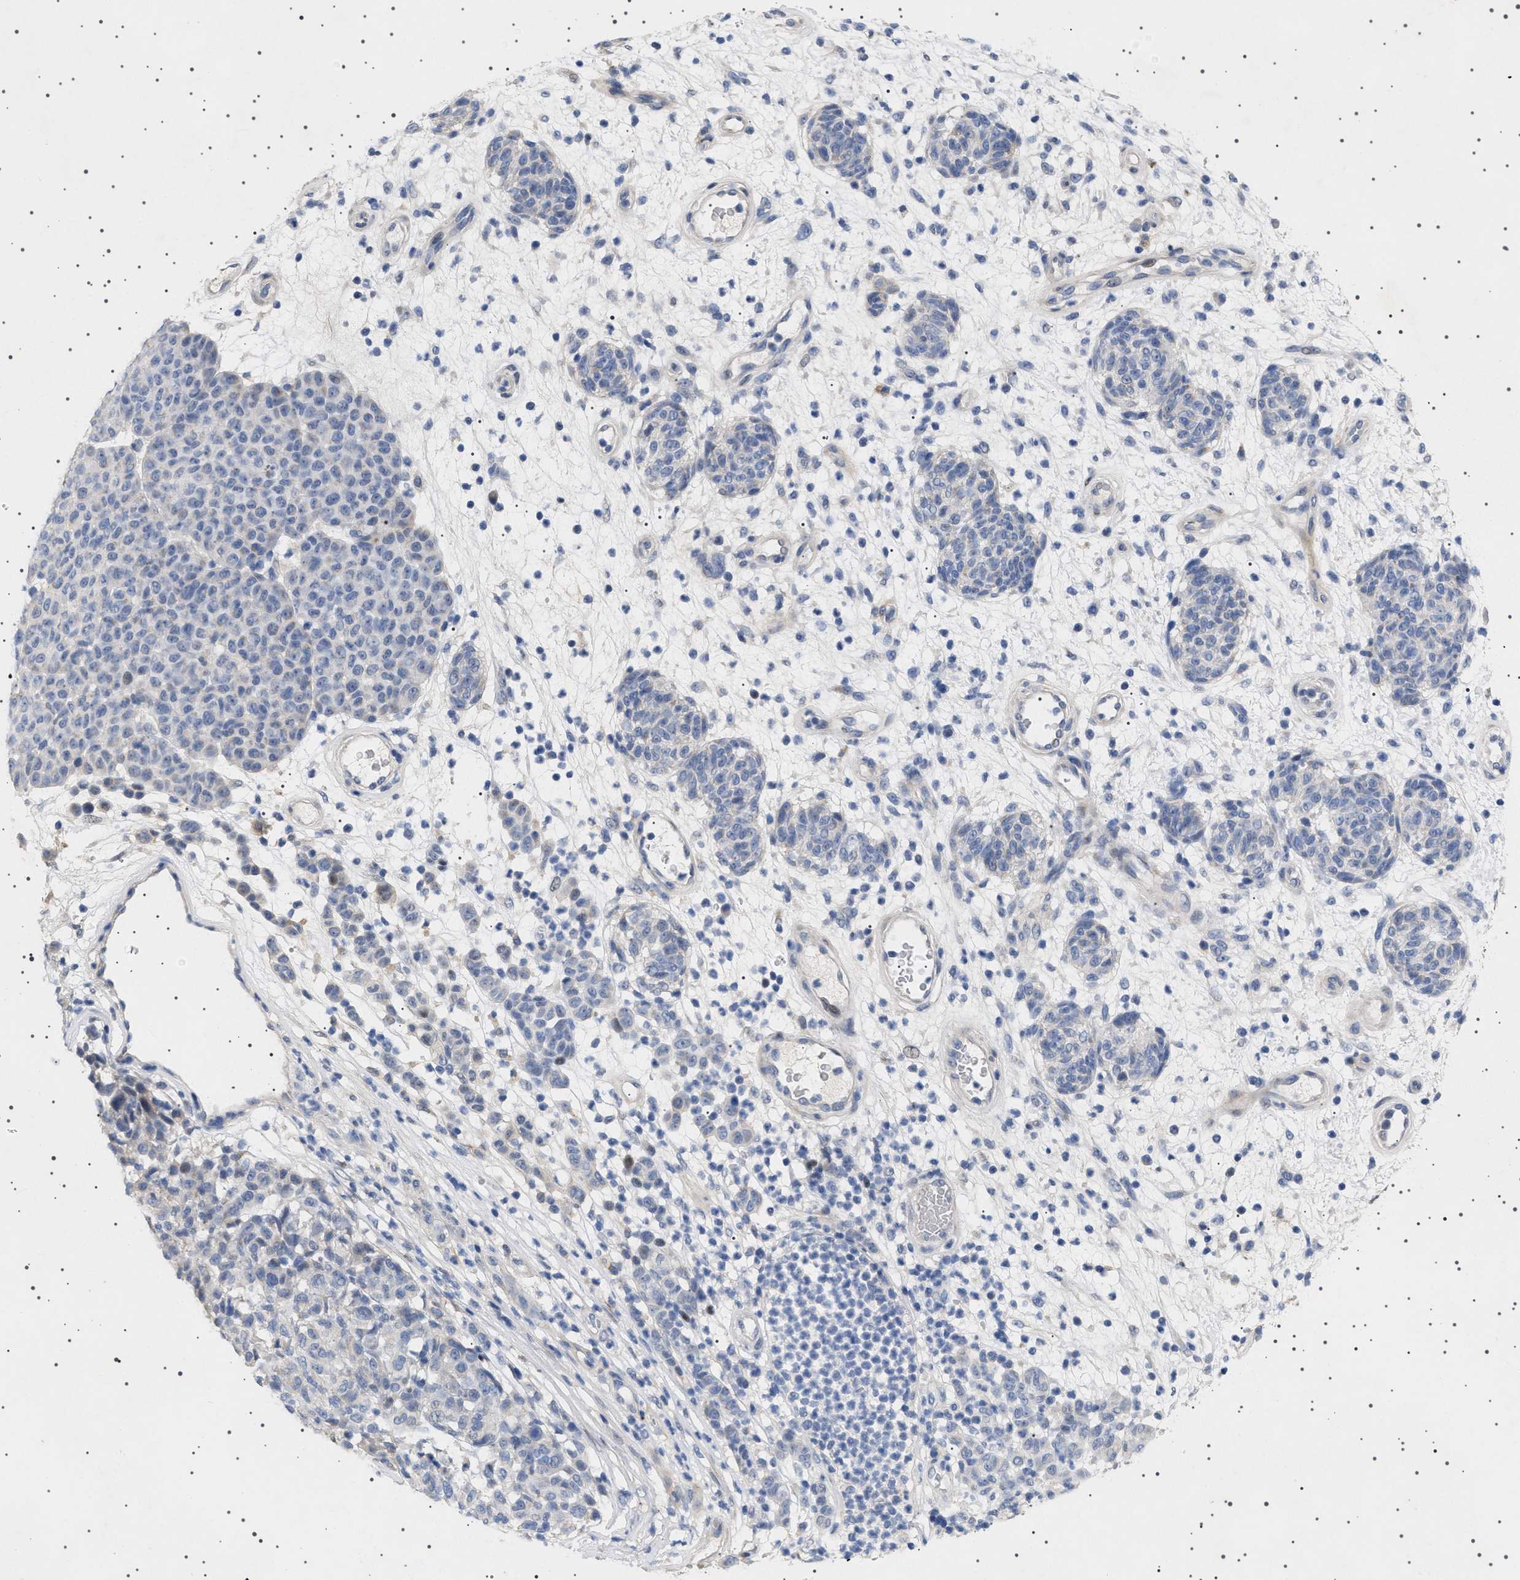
{"staining": {"intensity": "negative", "quantity": "none", "location": "none"}, "tissue": "melanoma", "cell_type": "Tumor cells", "image_type": "cancer", "snomed": [{"axis": "morphology", "description": "Malignant melanoma, NOS"}, {"axis": "topography", "description": "Skin"}], "caption": "There is no significant positivity in tumor cells of malignant melanoma.", "gene": "HTR1A", "patient": {"sex": "male", "age": 59}}